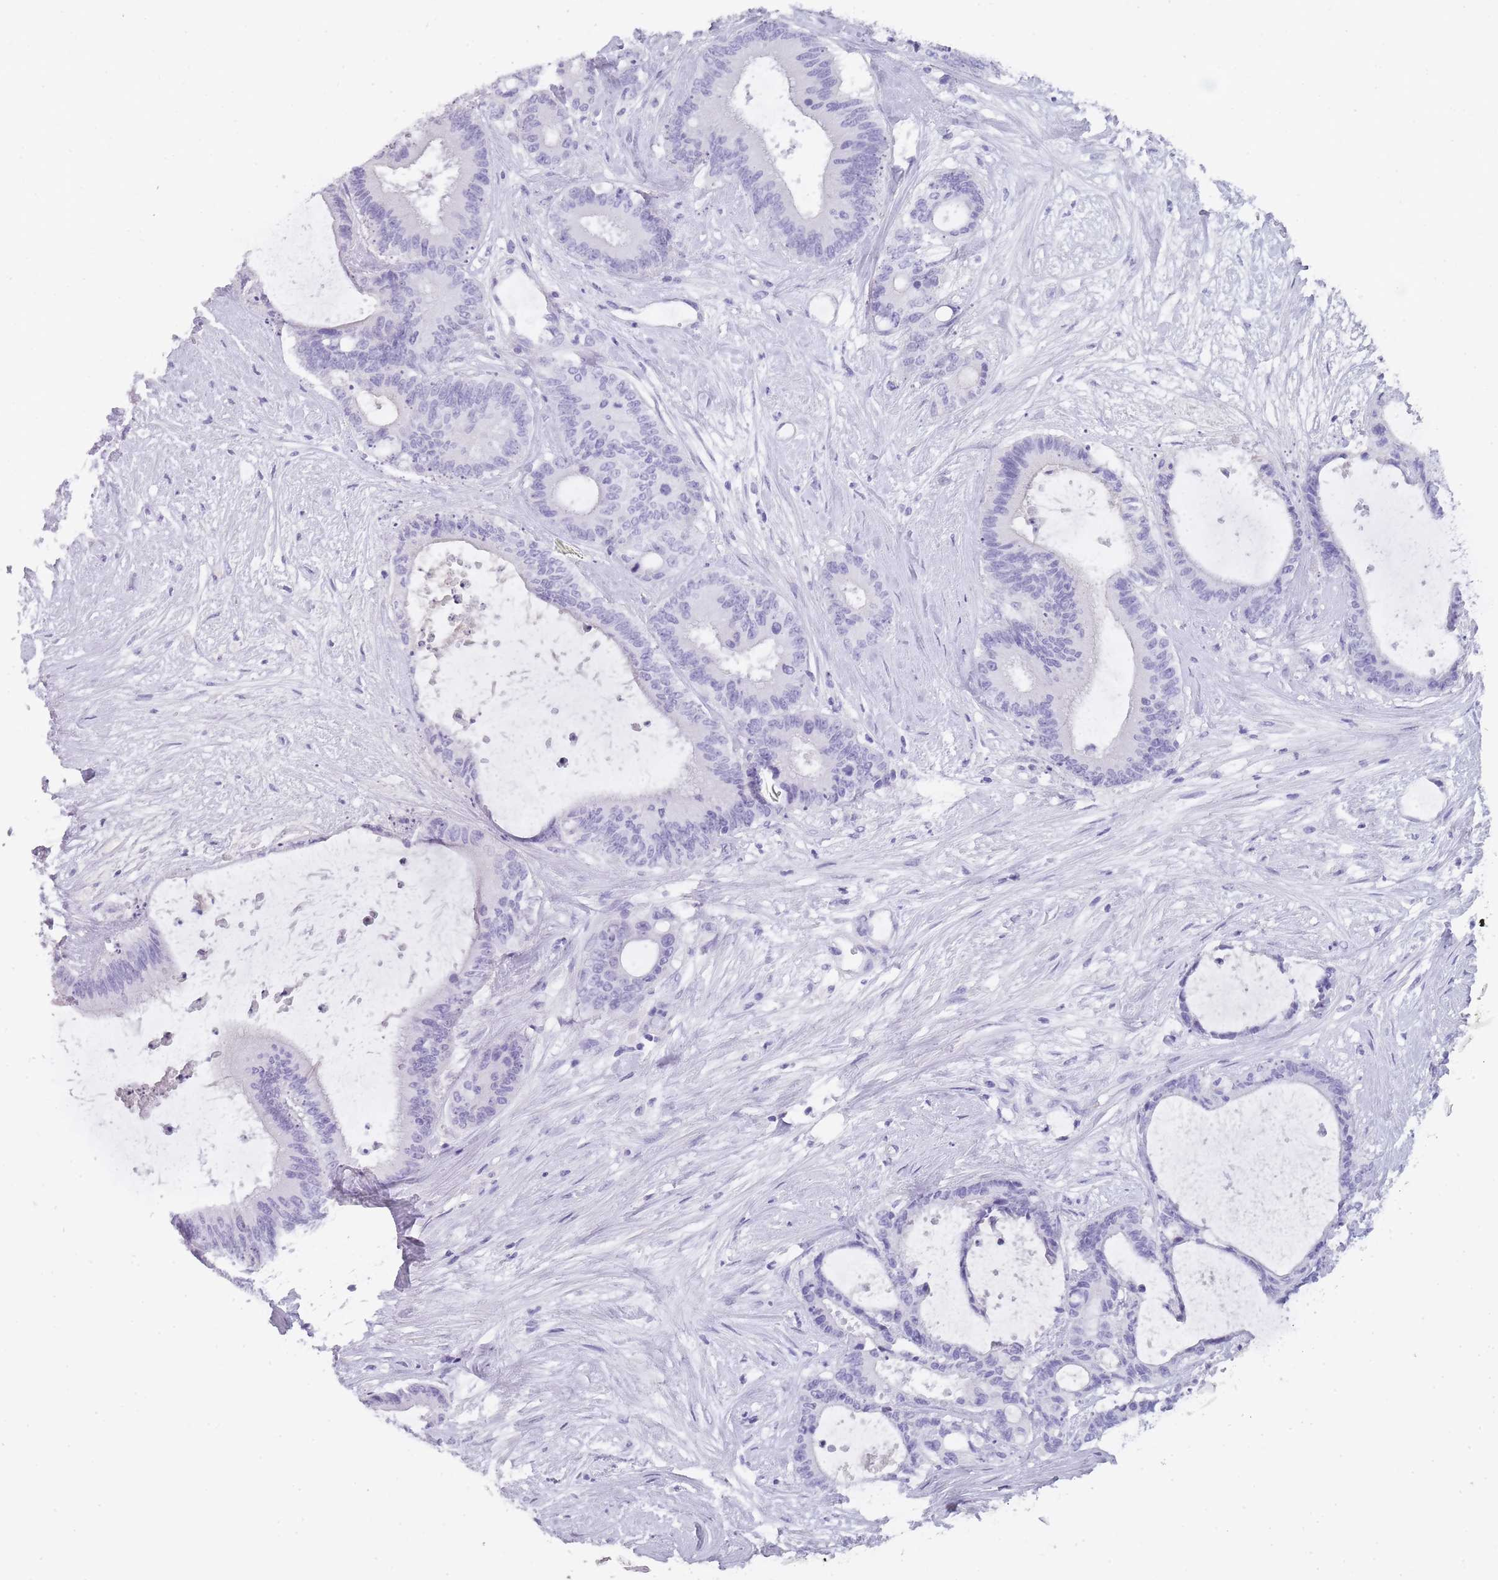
{"staining": {"intensity": "negative", "quantity": "none", "location": "none"}, "tissue": "liver cancer", "cell_type": "Tumor cells", "image_type": "cancer", "snomed": [{"axis": "morphology", "description": "Normal tissue, NOS"}, {"axis": "morphology", "description": "Cholangiocarcinoma"}, {"axis": "topography", "description": "Liver"}, {"axis": "topography", "description": "Peripheral nerve tissue"}], "caption": "Liver cholangiocarcinoma was stained to show a protein in brown. There is no significant expression in tumor cells.", "gene": "TCP11", "patient": {"sex": "female", "age": 73}}